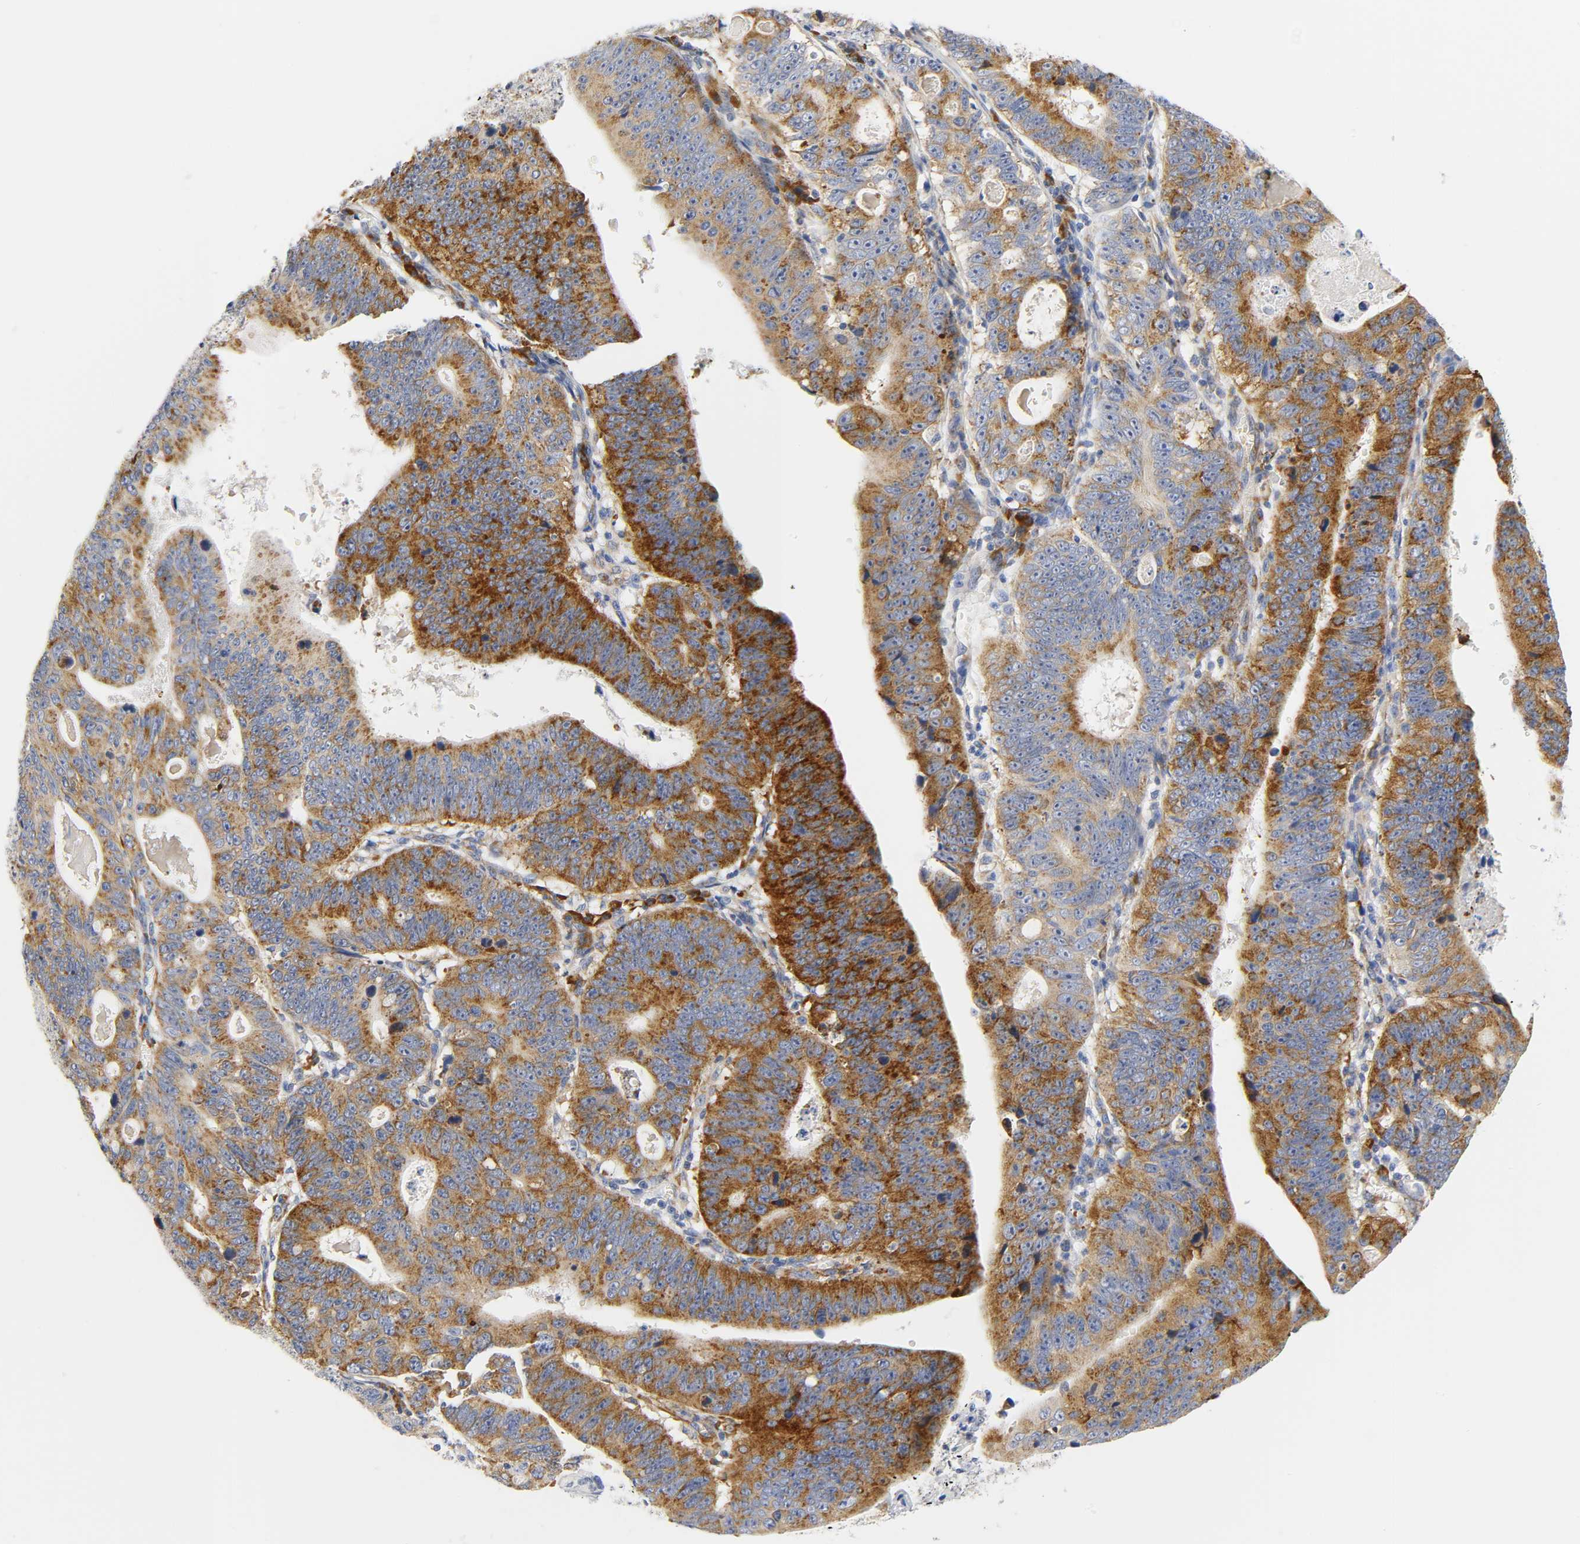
{"staining": {"intensity": "strong", "quantity": ">75%", "location": "cytoplasmic/membranous"}, "tissue": "stomach cancer", "cell_type": "Tumor cells", "image_type": "cancer", "snomed": [{"axis": "morphology", "description": "Adenocarcinoma, NOS"}, {"axis": "topography", "description": "Stomach"}], "caption": "This image shows immunohistochemistry (IHC) staining of stomach cancer, with high strong cytoplasmic/membranous staining in approximately >75% of tumor cells.", "gene": "REL", "patient": {"sex": "male", "age": 59}}